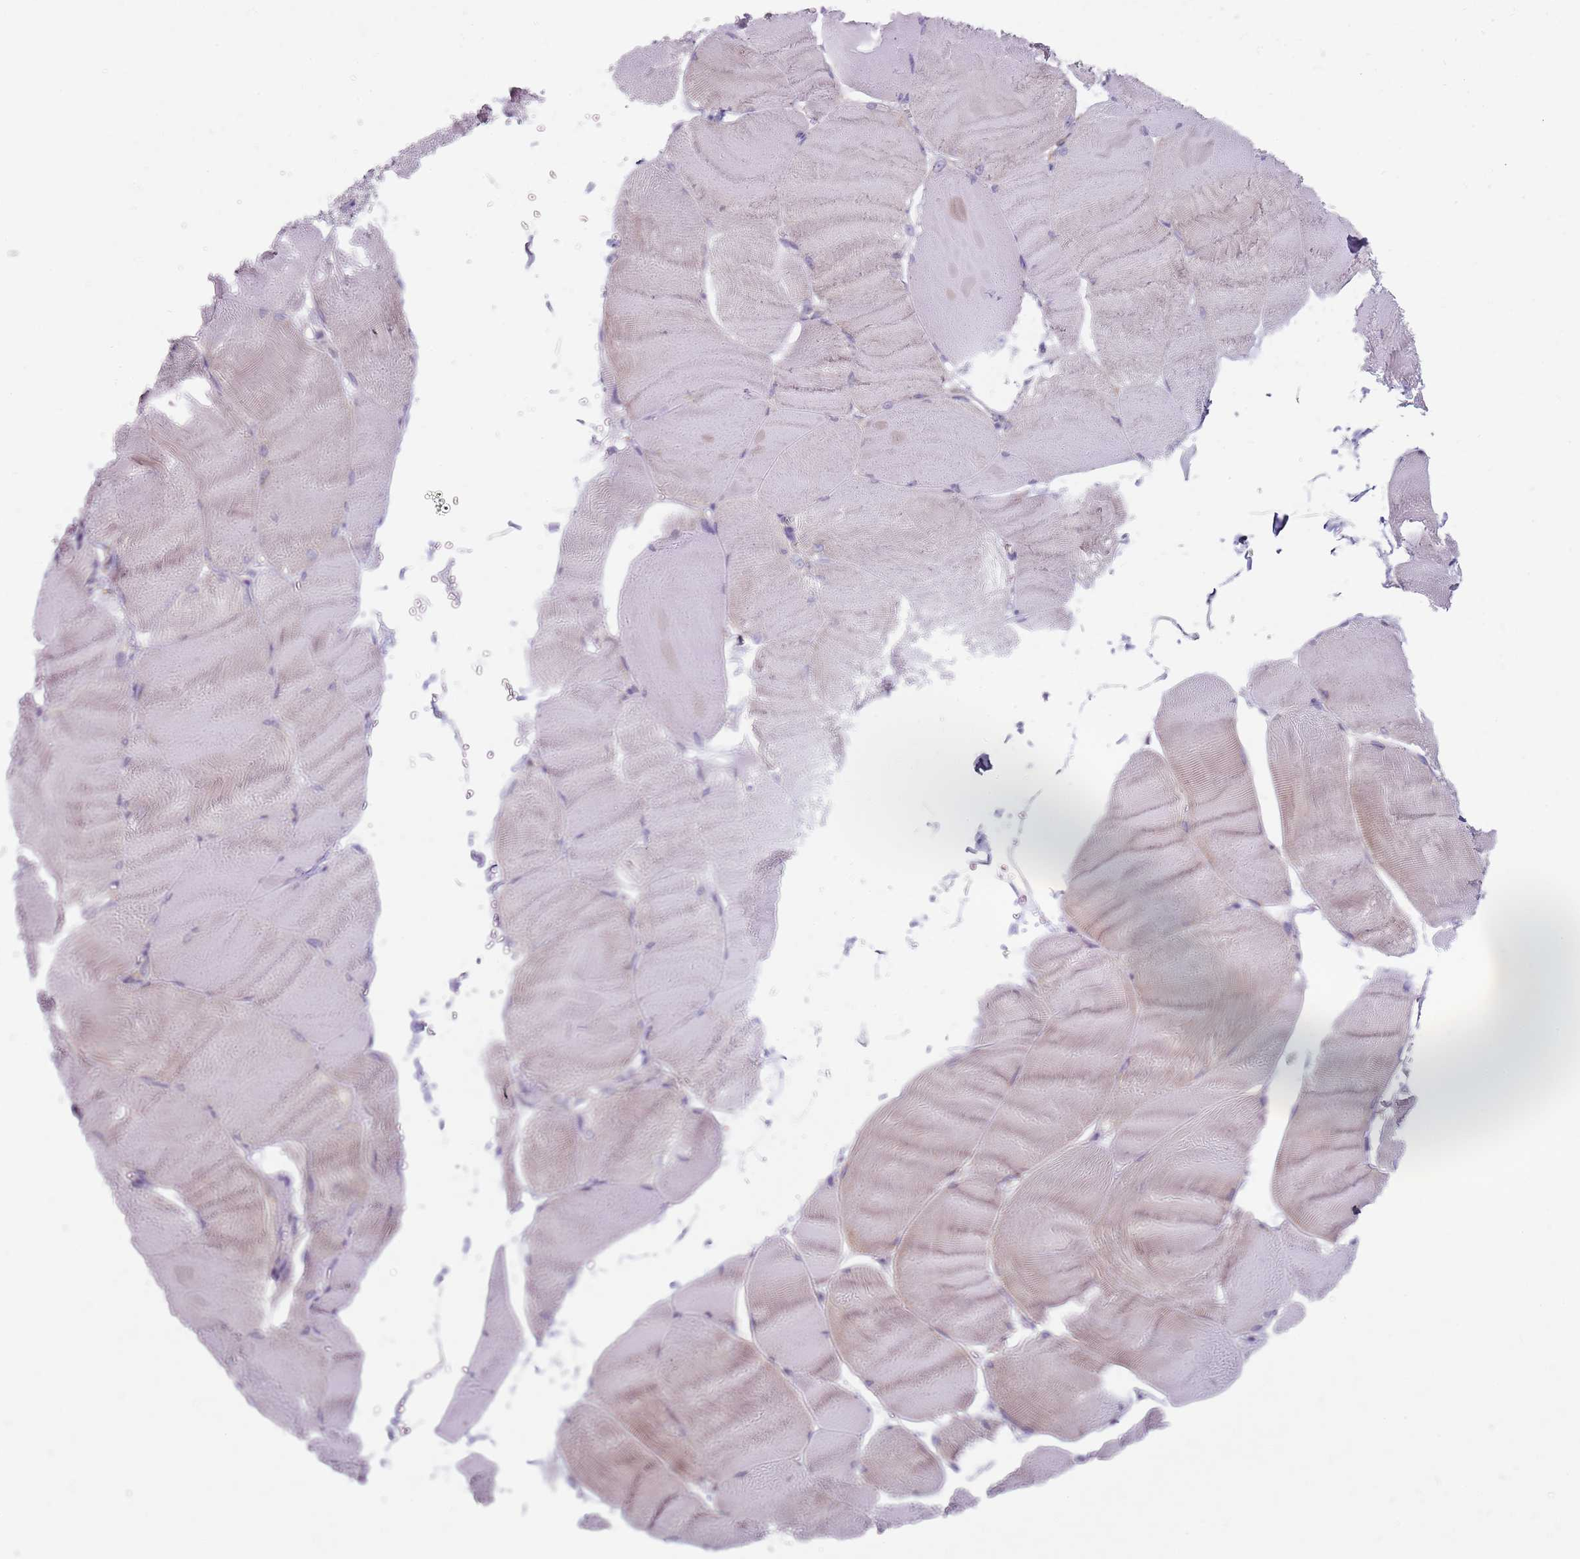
{"staining": {"intensity": "negative", "quantity": "none", "location": "none"}, "tissue": "skeletal muscle", "cell_type": "Myocytes", "image_type": "normal", "snomed": [{"axis": "morphology", "description": "Normal tissue, NOS"}, {"axis": "morphology", "description": "Basal cell carcinoma"}, {"axis": "topography", "description": "Skeletal muscle"}], "caption": "An immunohistochemistry image of normal skeletal muscle is shown. There is no staining in myocytes of skeletal muscle. The staining was performed using DAB (3,3'-diaminobenzidine) to visualize the protein expression in brown, while the nuclei were stained in blue with hematoxylin (Magnification: 20x).", "gene": "SLC26A6", "patient": {"sex": "female", "age": 64}}